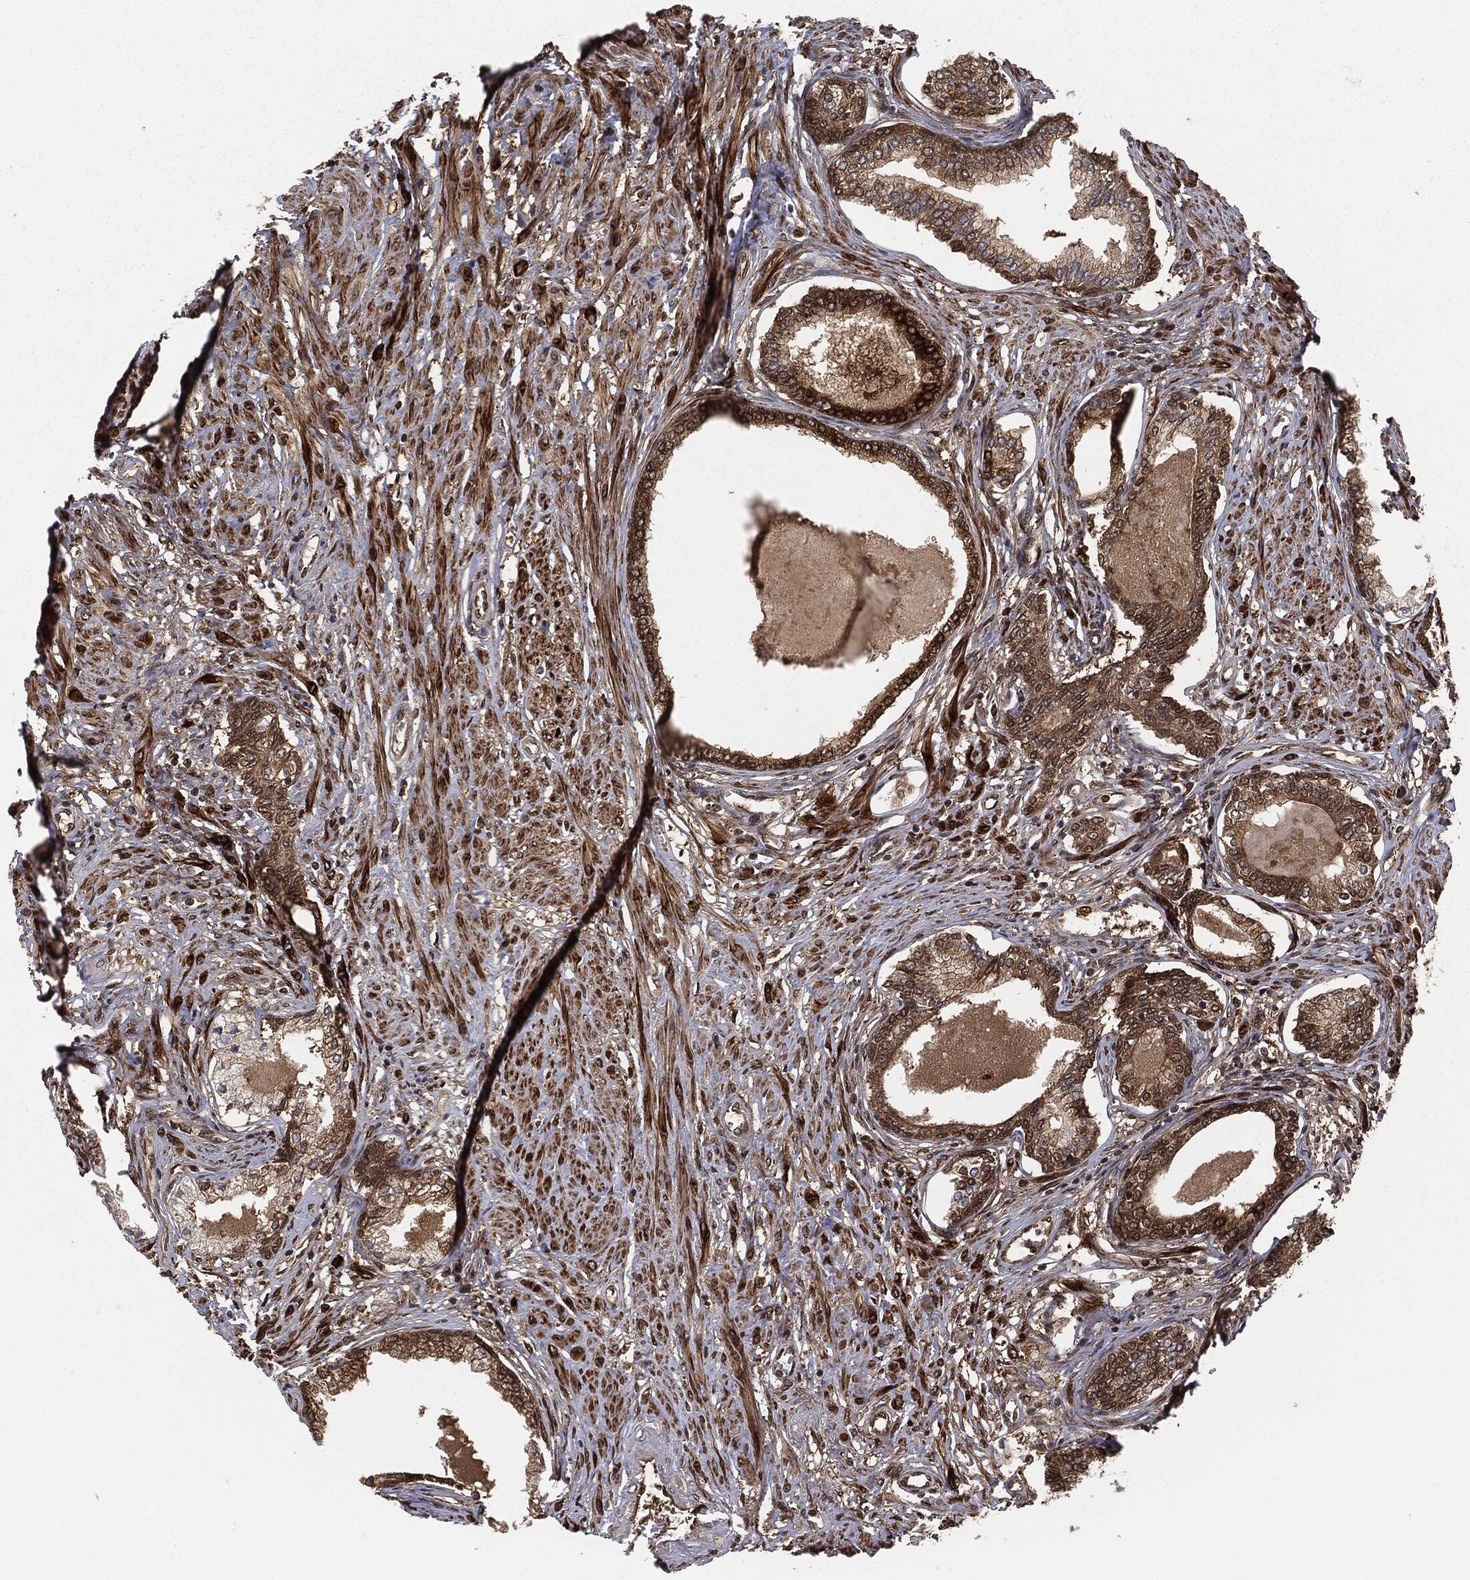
{"staining": {"intensity": "moderate", "quantity": "25%-75%", "location": "cytoplasmic/membranous"}, "tissue": "prostate cancer", "cell_type": "Tumor cells", "image_type": "cancer", "snomed": [{"axis": "morphology", "description": "Adenocarcinoma, Low grade"}, {"axis": "topography", "description": "Prostate and seminal vesicle, NOS"}], "caption": "About 25%-75% of tumor cells in human prostate cancer show moderate cytoplasmic/membranous protein expression as visualized by brown immunohistochemical staining.", "gene": "CAPRIN2", "patient": {"sex": "male", "age": 61}}